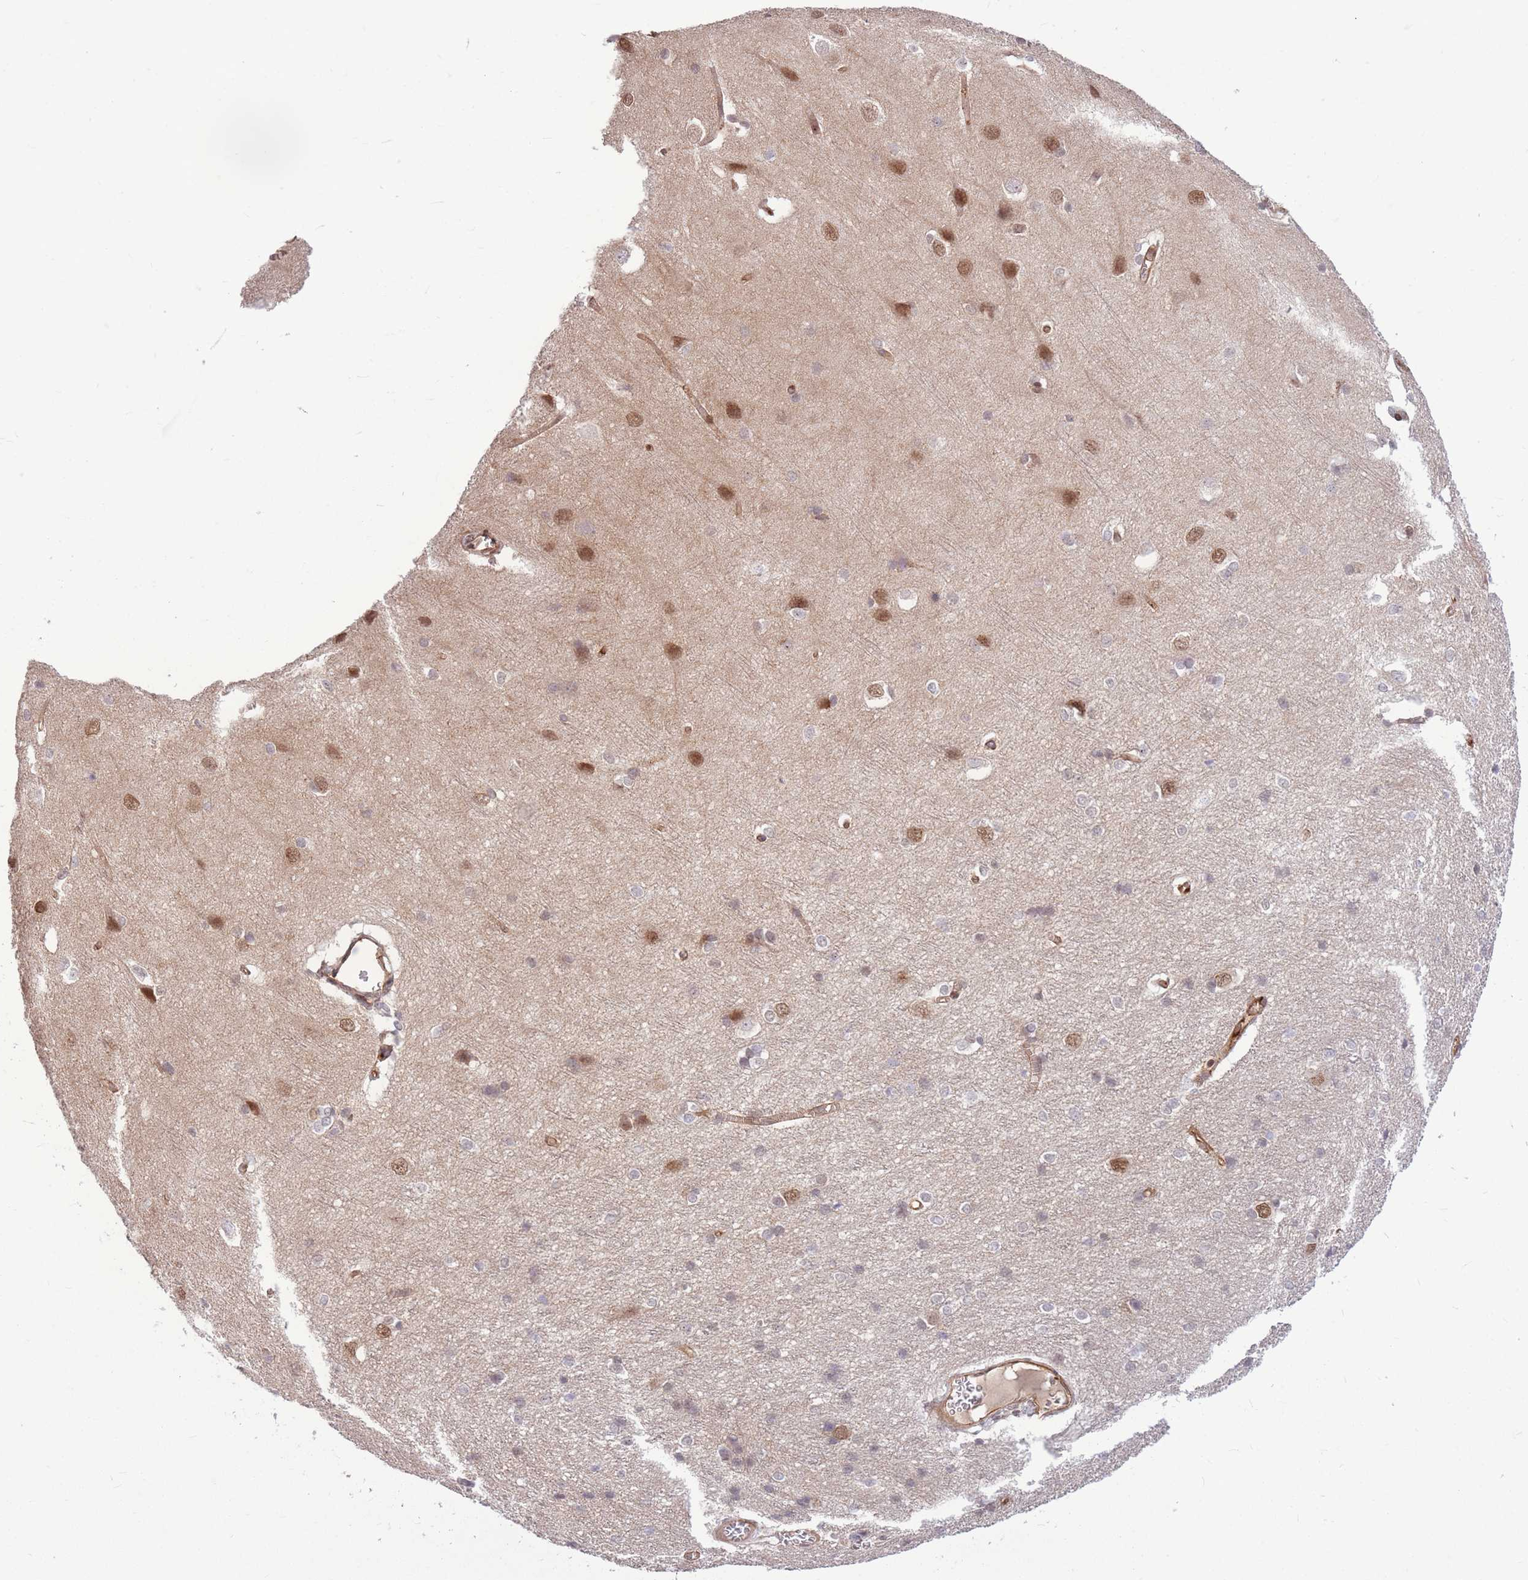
{"staining": {"intensity": "moderate", "quantity": ">75%", "location": "cytoplasmic/membranous,nuclear"}, "tissue": "cerebral cortex", "cell_type": "Endothelial cells", "image_type": "normal", "snomed": [{"axis": "morphology", "description": "Normal tissue, NOS"}, {"axis": "topography", "description": "Cerebral cortex"}], "caption": "Normal cerebral cortex was stained to show a protein in brown. There is medium levels of moderate cytoplasmic/membranous,nuclear staining in approximately >75% of endothelial cells. (DAB = brown stain, brightfield microscopy at high magnification).", "gene": "TCF20", "patient": {"sex": "male", "age": 37}}